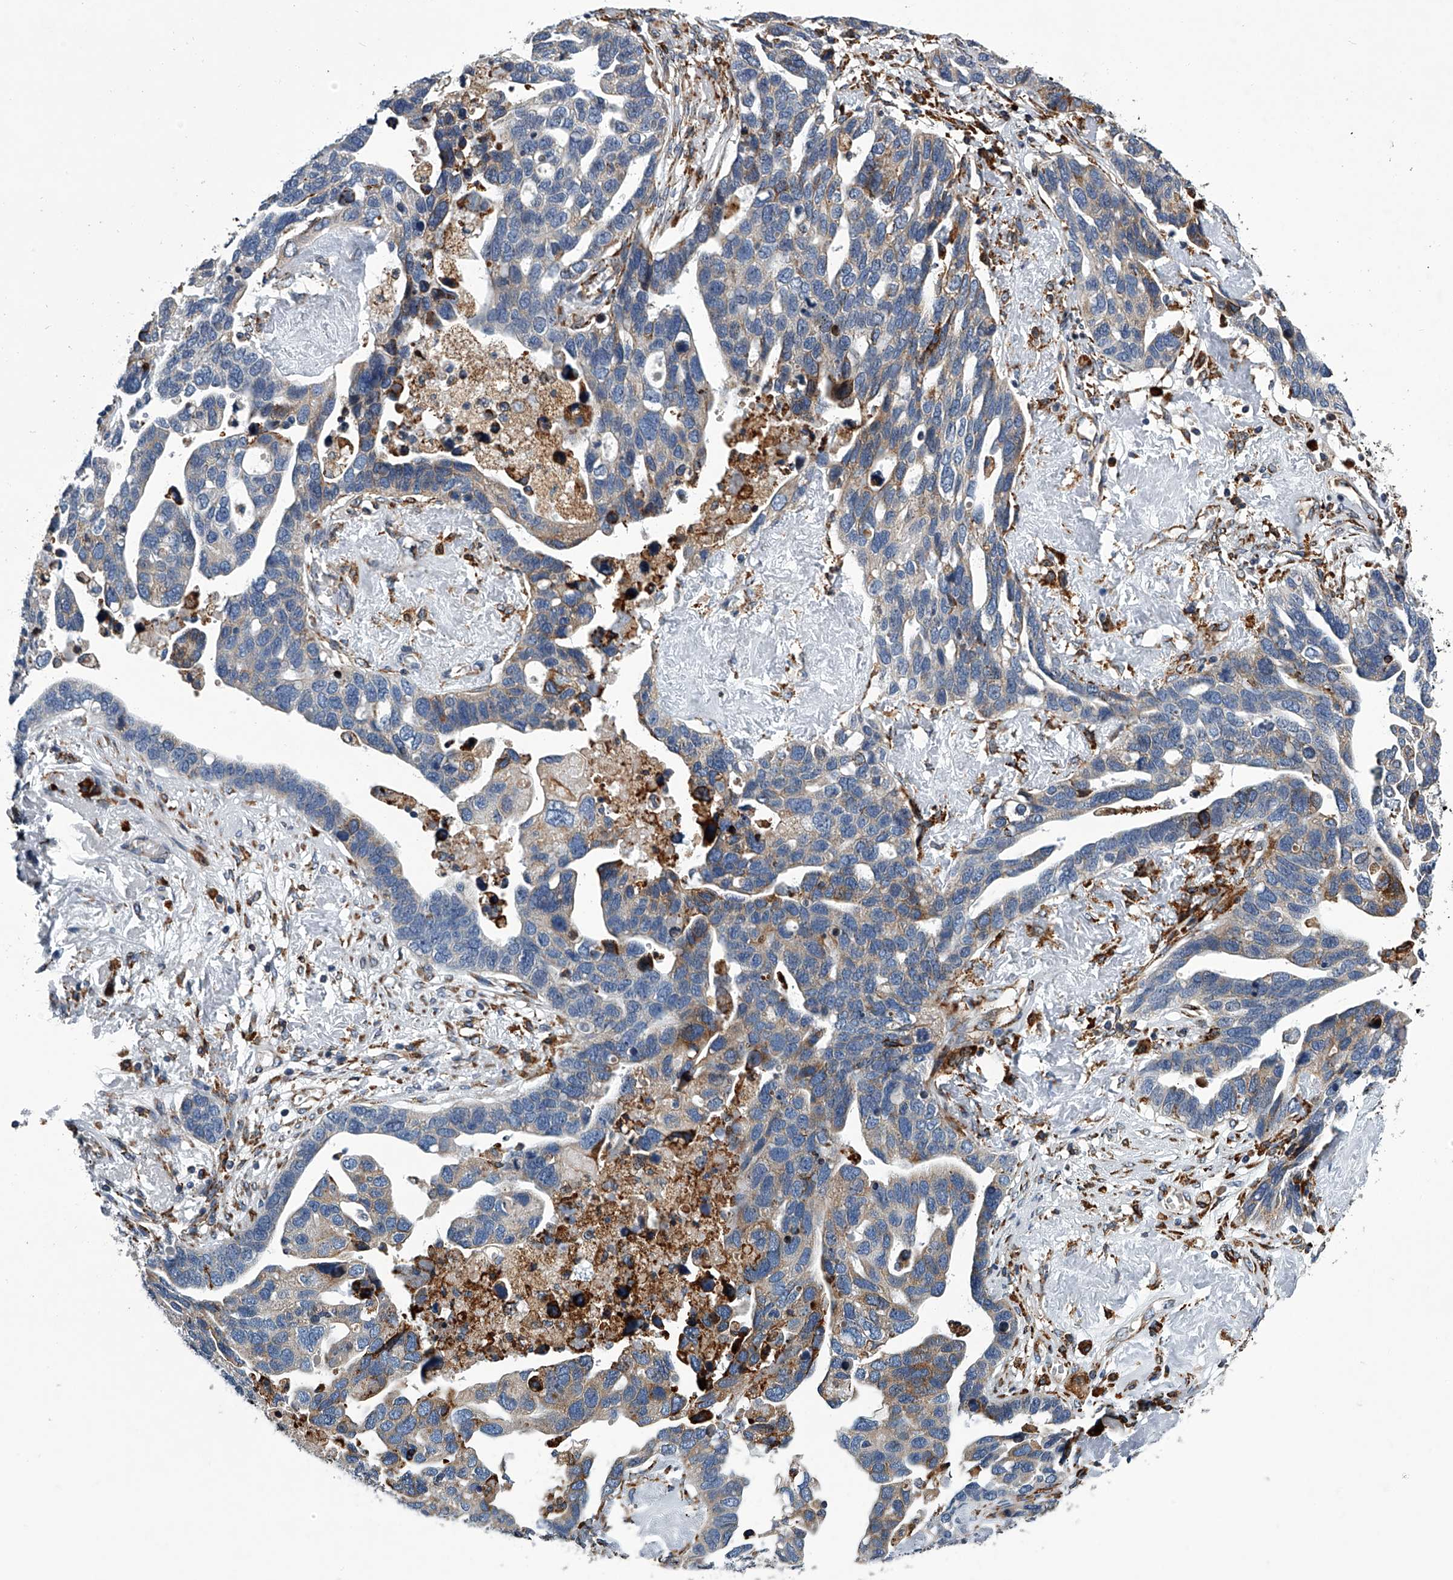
{"staining": {"intensity": "weak", "quantity": "<25%", "location": "cytoplasmic/membranous"}, "tissue": "ovarian cancer", "cell_type": "Tumor cells", "image_type": "cancer", "snomed": [{"axis": "morphology", "description": "Cystadenocarcinoma, serous, NOS"}, {"axis": "topography", "description": "Ovary"}], "caption": "Immunohistochemistry (IHC) photomicrograph of neoplastic tissue: ovarian serous cystadenocarcinoma stained with DAB displays no significant protein positivity in tumor cells.", "gene": "TMEM63C", "patient": {"sex": "female", "age": 54}}